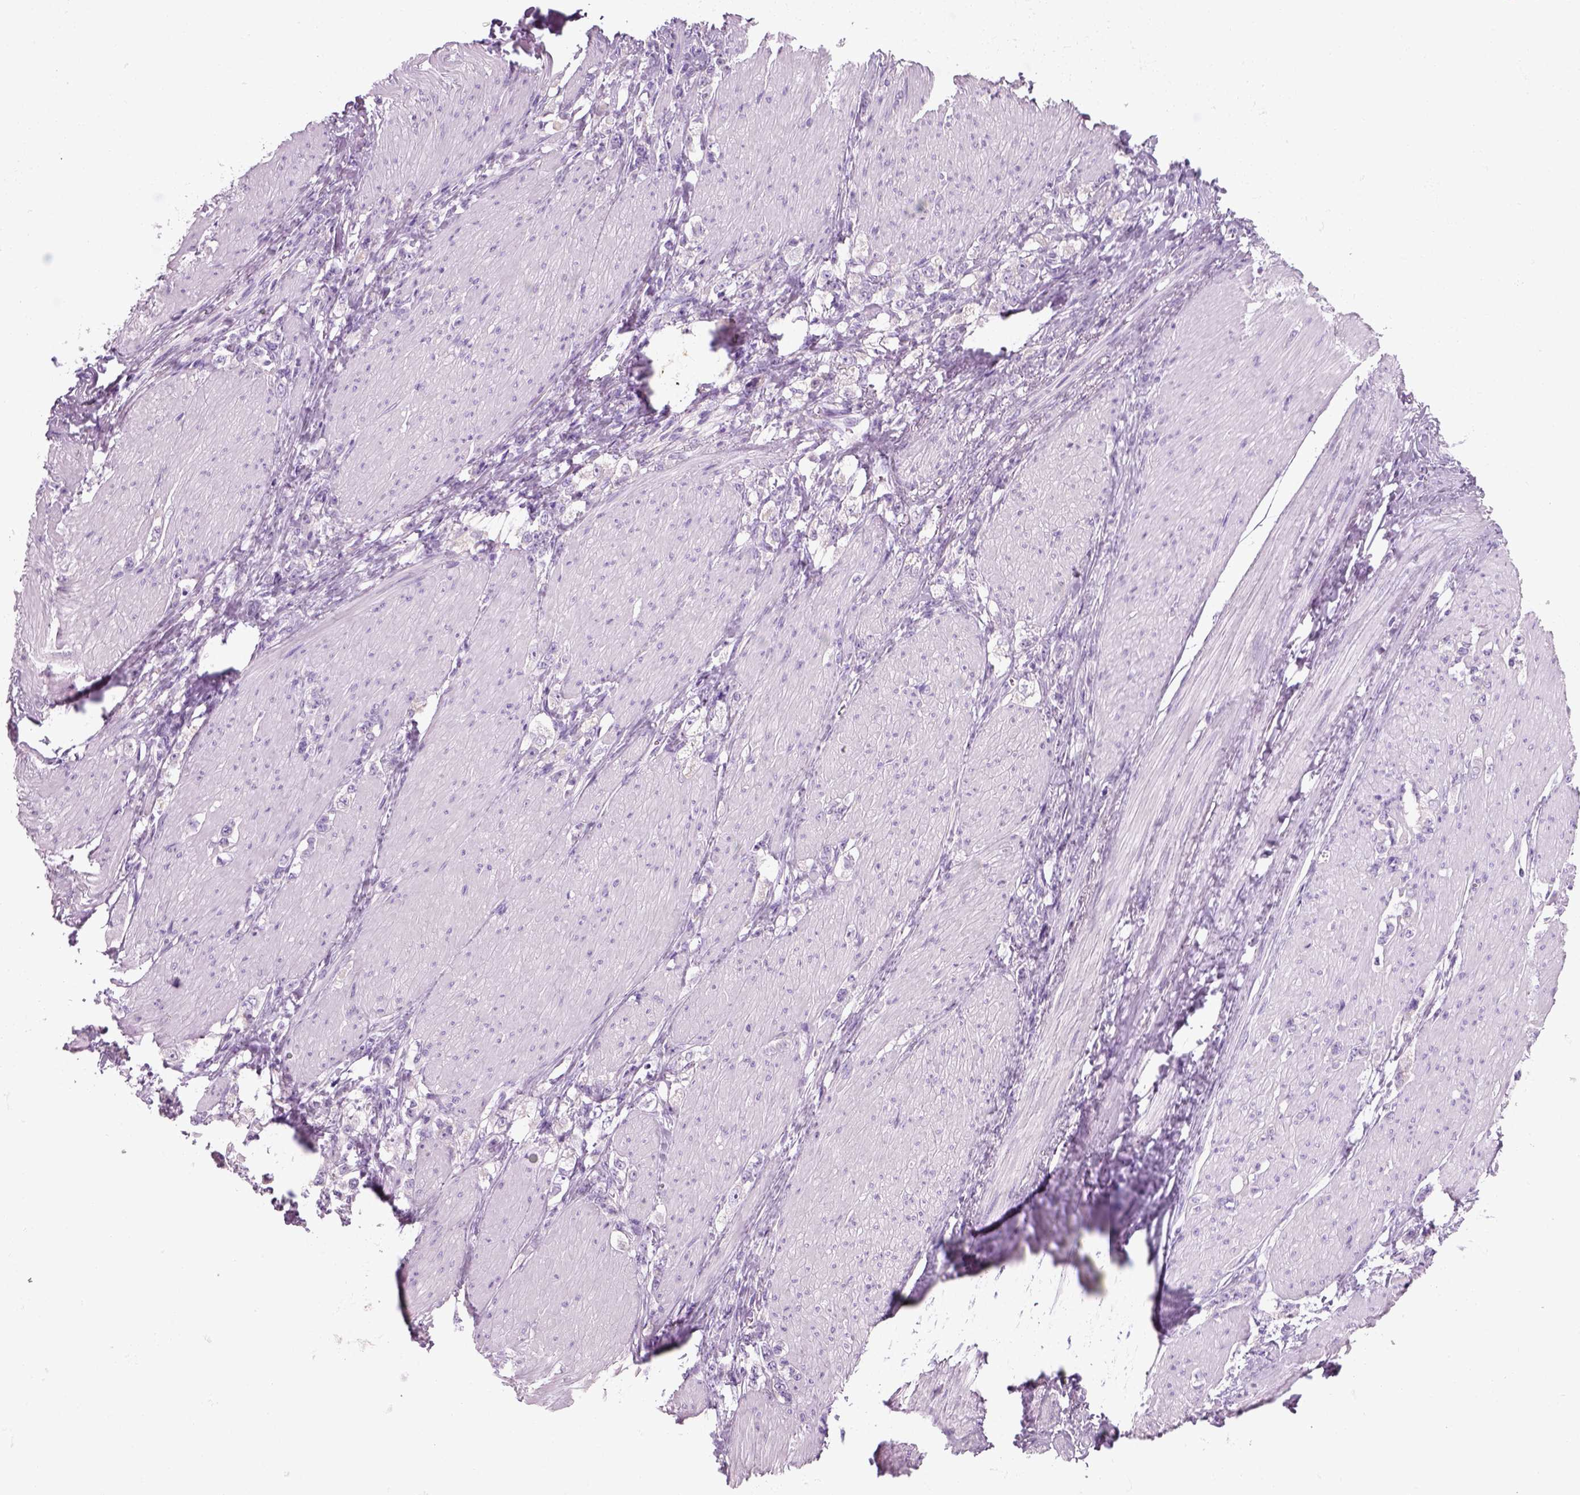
{"staining": {"intensity": "negative", "quantity": "none", "location": "none"}, "tissue": "stomach cancer", "cell_type": "Tumor cells", "image_type": "cancer", "snomed": [{"axis": "morphology", "description": "Adenocarcinoma, NOS"}, {"axis": "topography", "description": "Stomach, lower"}], "caption": "Stomach cancer was stained to show a protein in brown. There is no significant positivity in tumor cells. Brightfield microscopy of IHC stained with DAB (brown) and hematoxylin (blue), captured at high magnification.", "gene": "SLC12A5", "patient": {"sex": "male", "age": 88}}